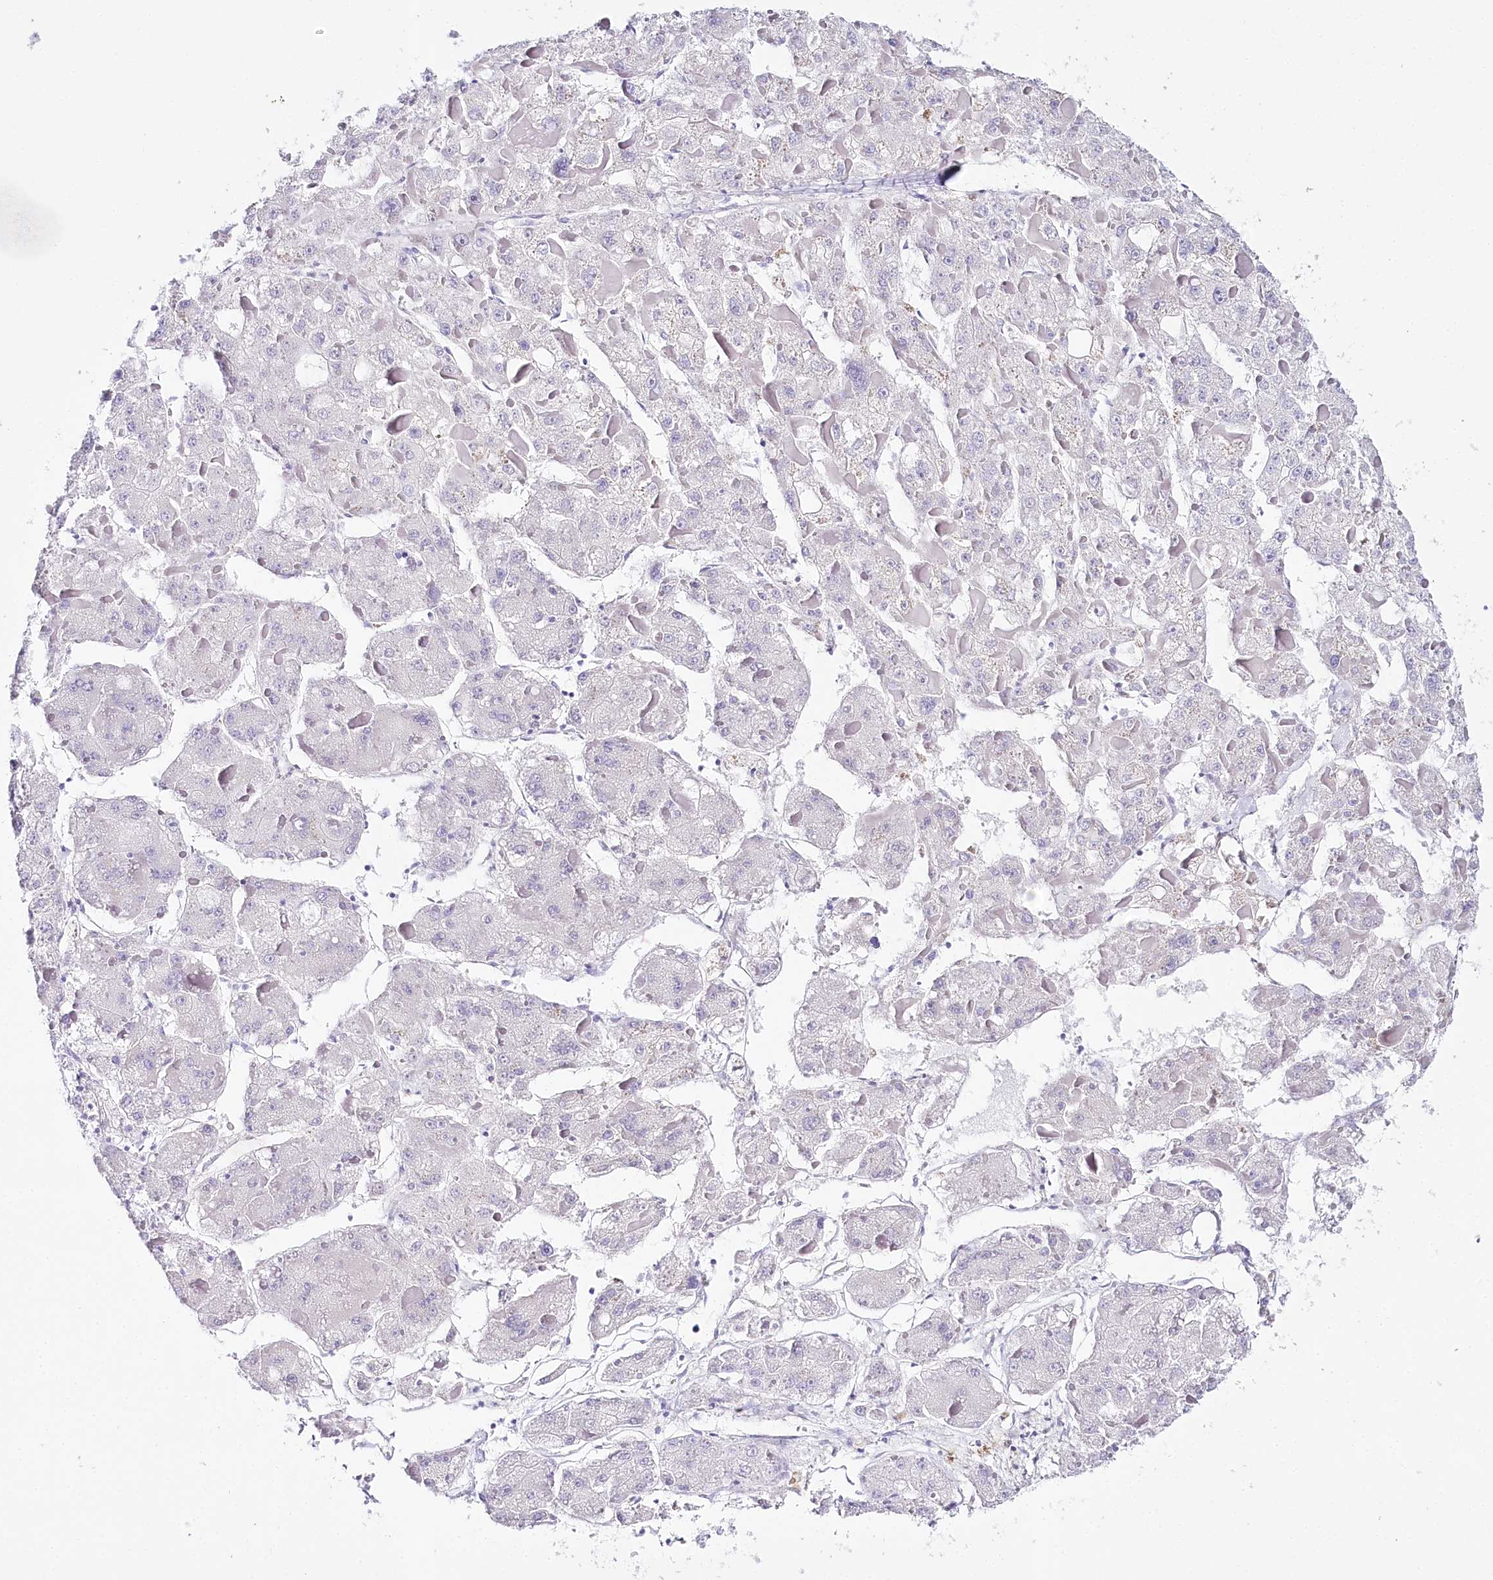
{"staining": {"intensity": "negative", "quantity": "none", "location": "none"}, "tissue": "liver cancer", "cell_type": "Tumor cells", "image_type": "cancer", "snomed": [{"axis": "morphology", "description": "Carcinoma, Hepatocellular, NOS"}, {"axis": "topography", "description": "Liver"}], "caption": "A high-resolution micrograph shows immunohistochemistry staining of liver cancer (hepatocellular carcinoma), which displays no significant positivity in tumor cells.", "gene": "CSN3", "patient": {"sex": "female", "age": 73}}